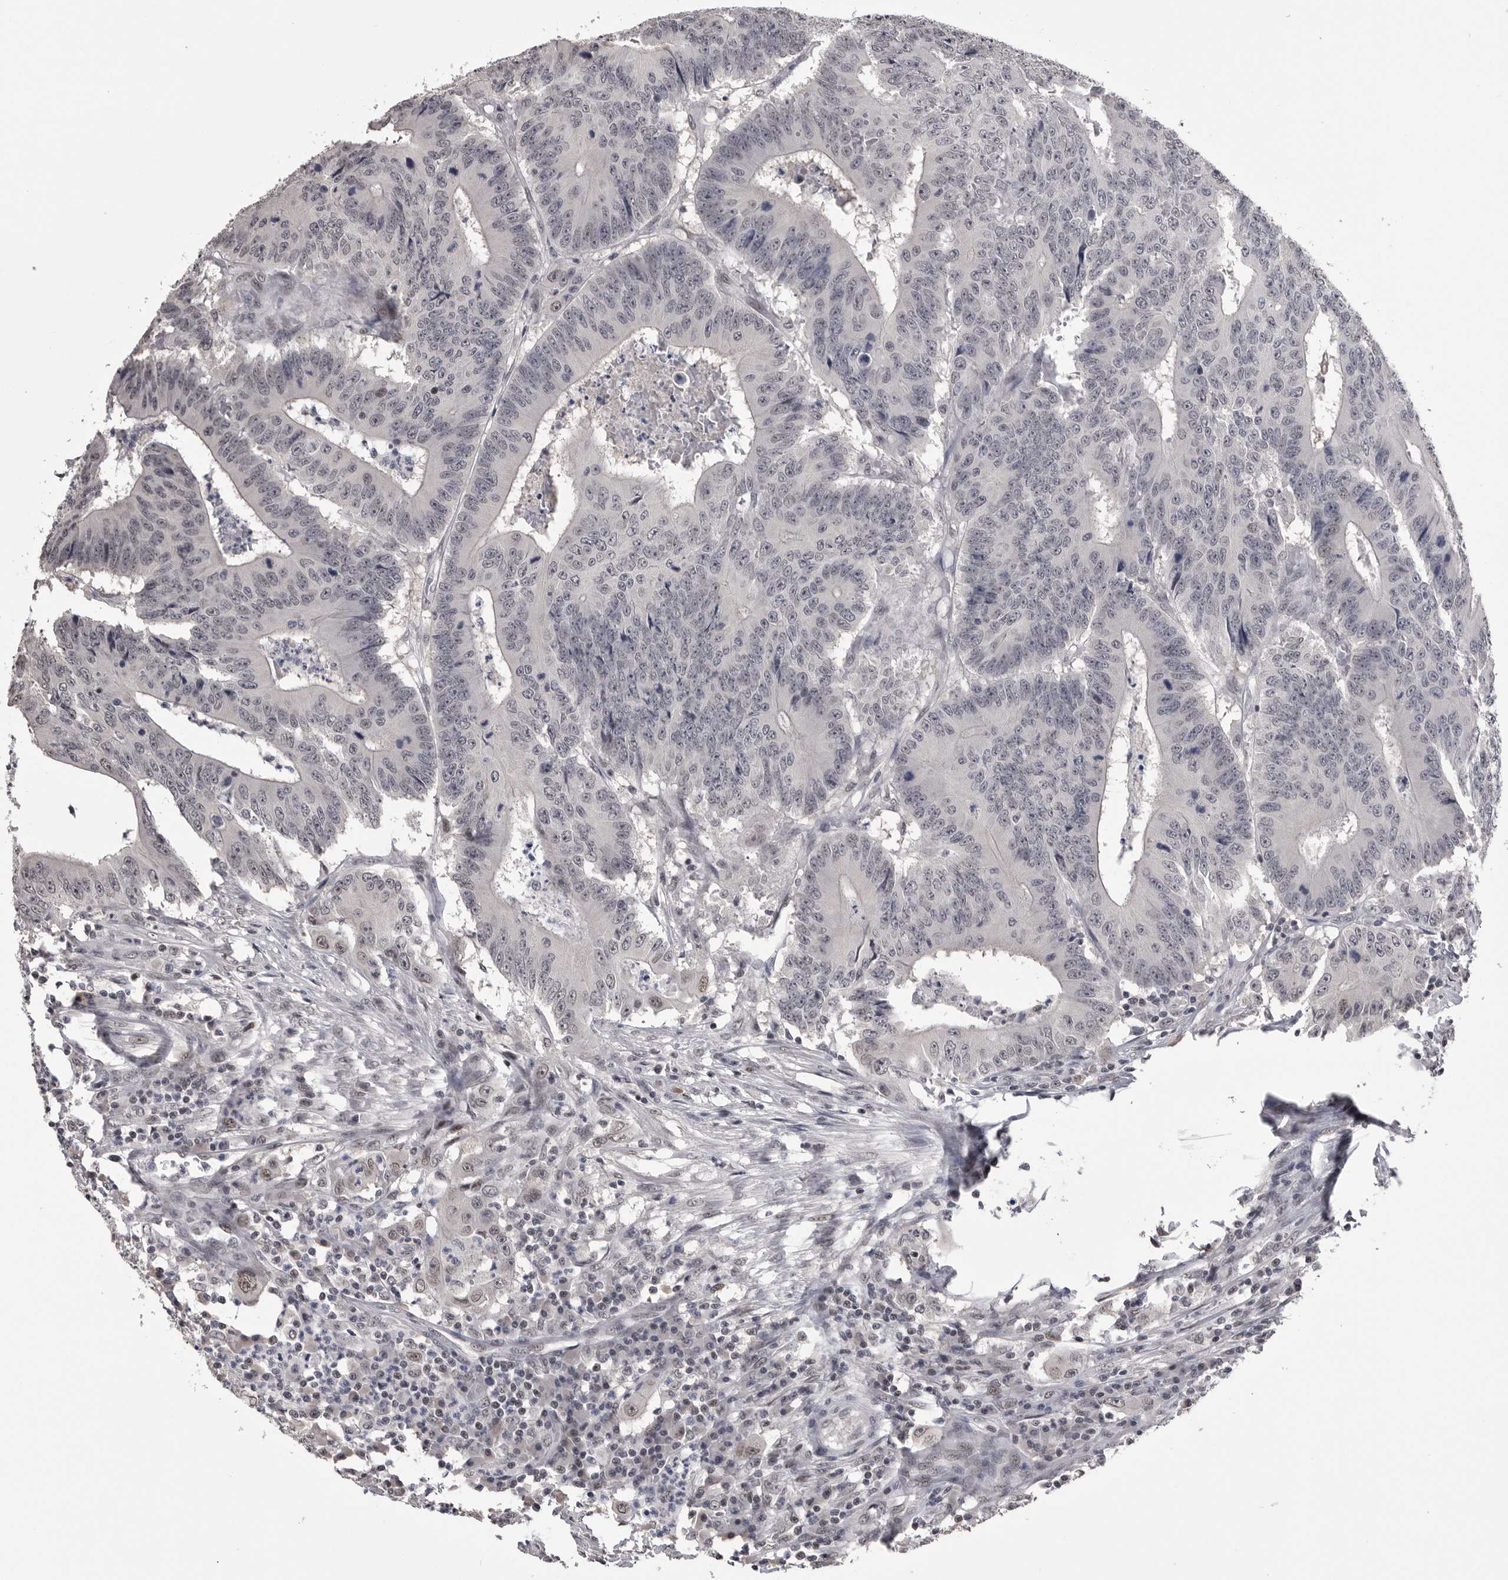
{"staining": {"intensity": "negative", "quantity": "none", "location": "none"}, "tissue": "colorectal cancer", "cell_type": "Tumor cells", "image_type": "cancer", "snomed": [{"axis": "morphology", "description": "Adenocarcinoma, NOS"}, {"axis": "topography", "description": "Colon"}], "caption": "This photomicrograph is of colorectal cancer stained with IHC to label a protein in brown with the nuclei are counter-stained blue. There is no expression in tumor cells.", "gene": "DLG2", "patient": {"sex": "male", "age": 83}}